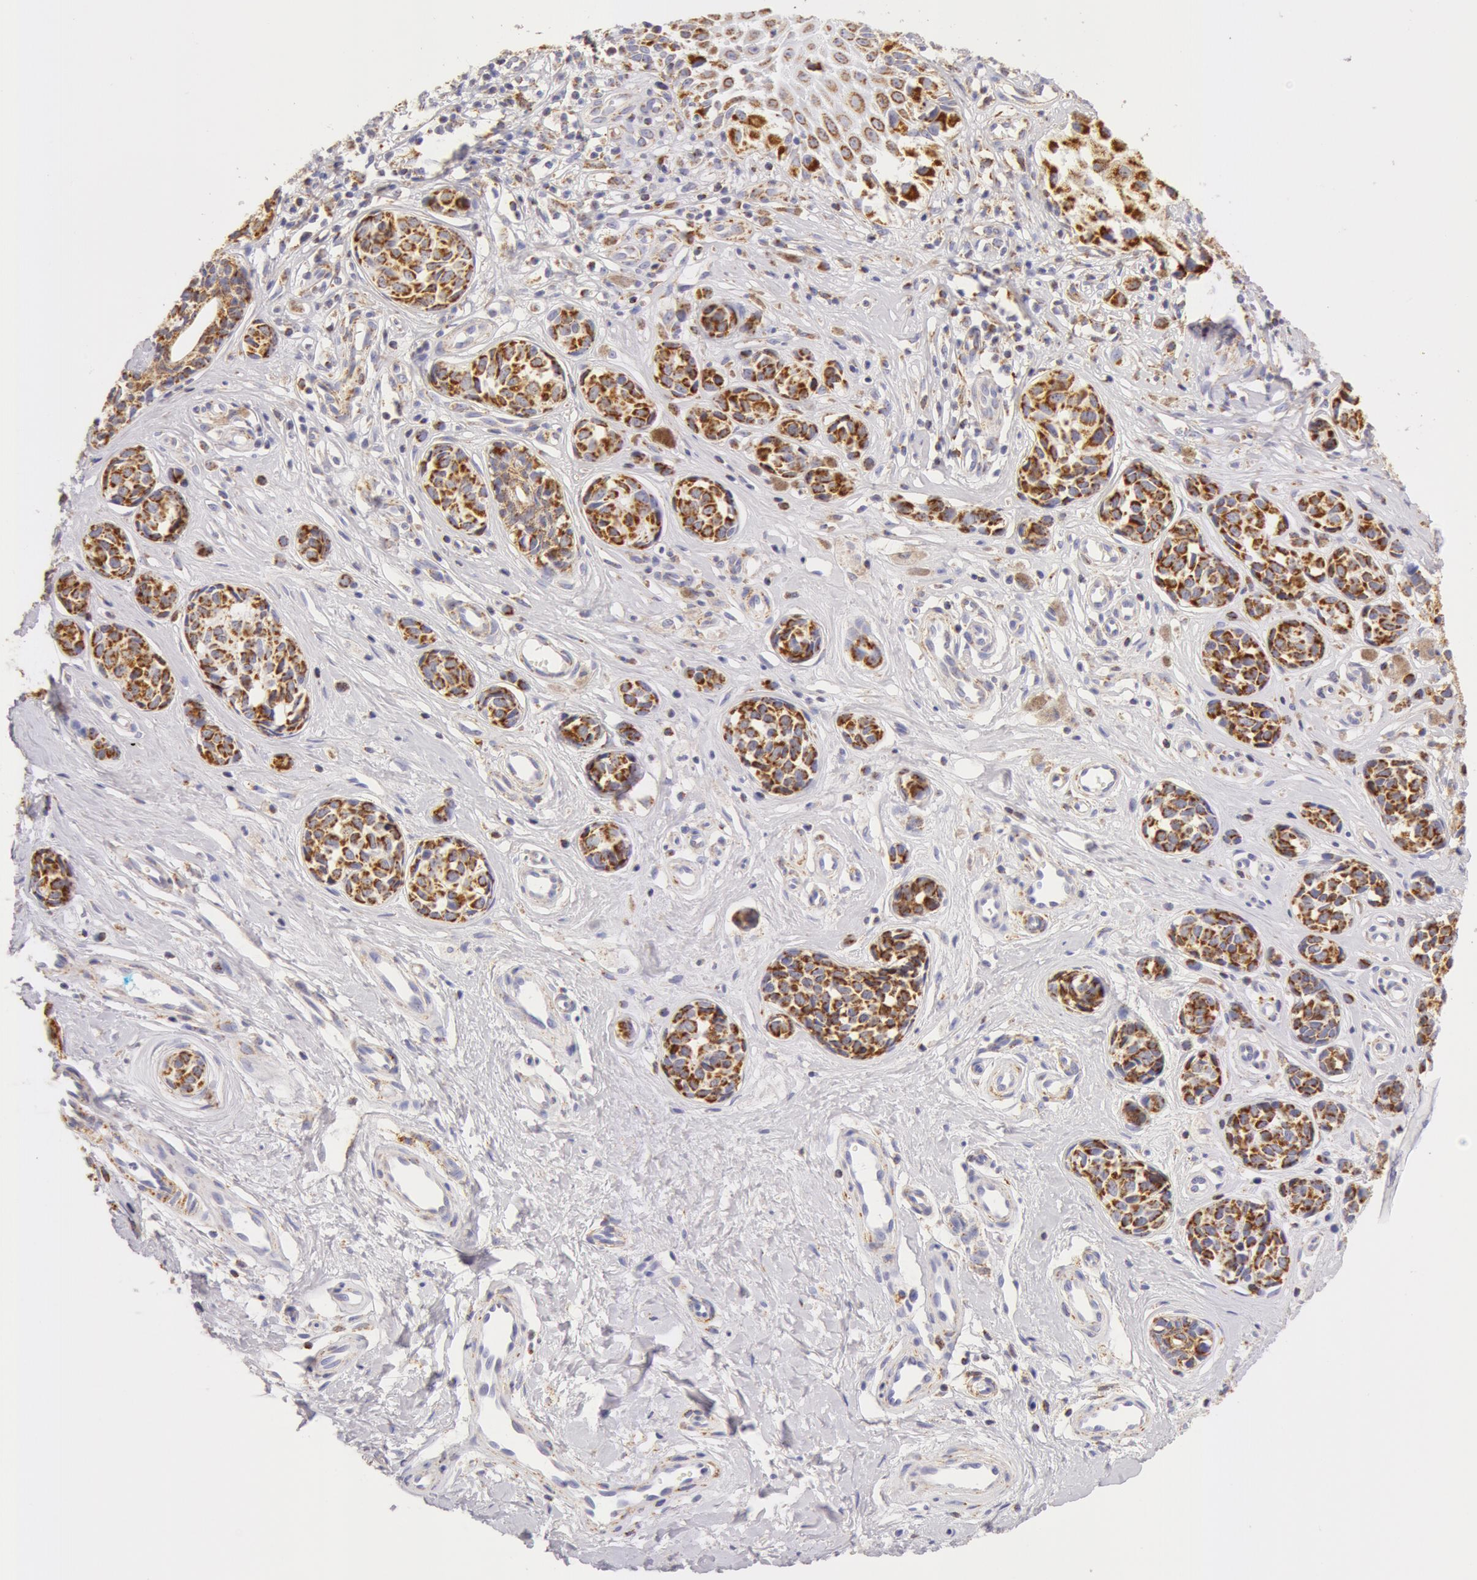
{"staining": {"intensity": "moderate", "quantity": ">75%", "location": "cytoplasmic/membranous"}, "tissue": "melanoma", "cell_type": "Tumor cells", "image_type": "cancer", "snomed": [{"axis": "morphology", "description": "Malignant melanoma, NOS"}, {"axis": "topography", "description": "Skin"}], "caption": "Protein staining exhibits moderate cytoplasmic/membranous expression in approximately >75% of tumor cells in malignant melanoma.", "gene": "ATP5F1B", "patient": {"sex": "male", "age": 79}}